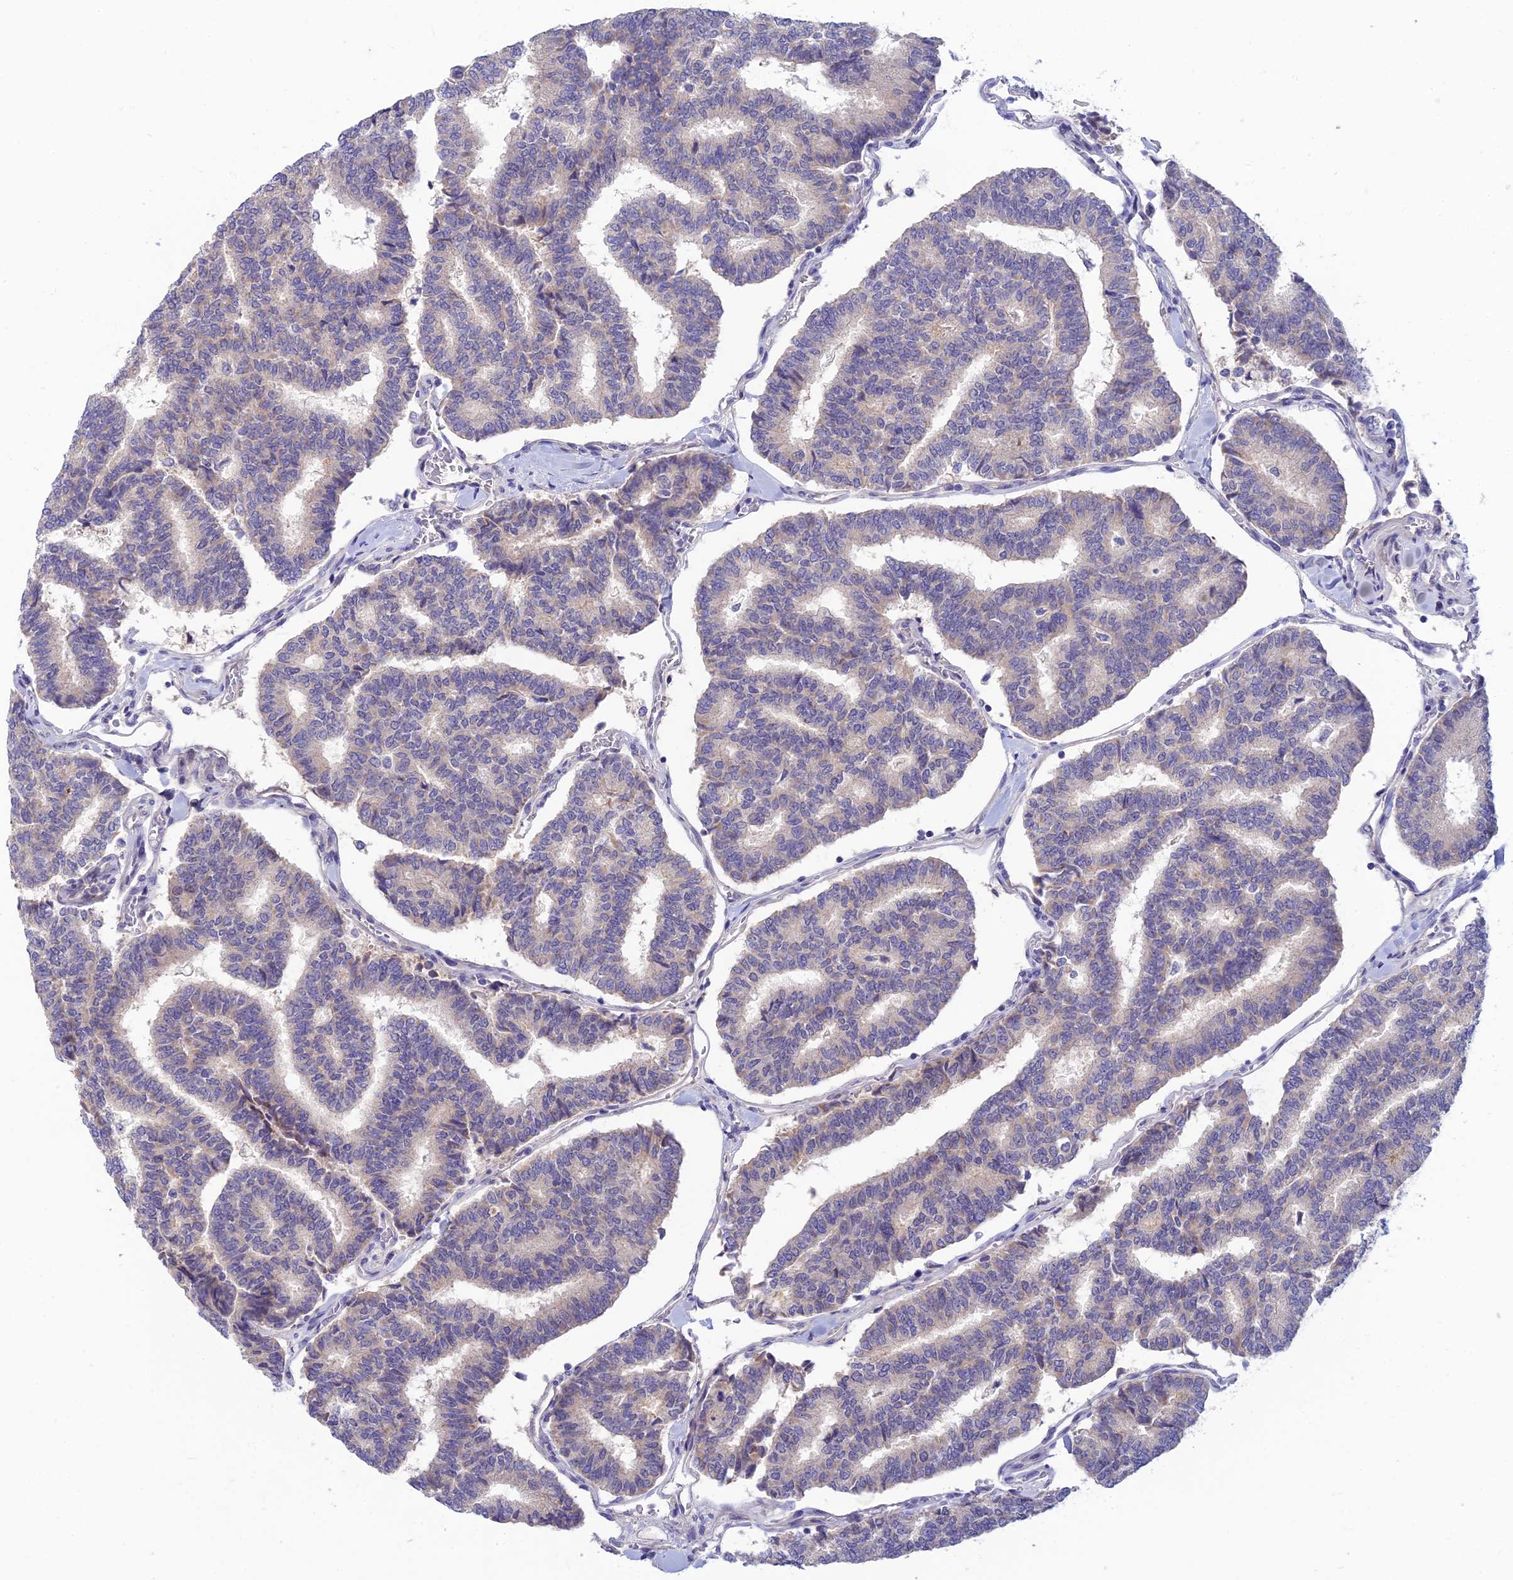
{"staining": {"intensity": "negative", "quantity": "none", "location": "none"}, "tissue": "thyroid cancer", "cell_type": "Tumor cells", "image_type": "cancer", "snomed": [{"axis": "morphology", "description": "Papillary adenocarcinoma, NOS"}, {"axis": "topography", "description": "Thyroid gland"}], "caption": "Thyroid cancer was stained to show a protein in brown. There is no significant expression in tumor cells. (DAB (3,3'-diaminobenzidine) immunohistochemistry, high magnification).", "gene": "XPO7", "patient": {"sex": "female", "age": 35}}